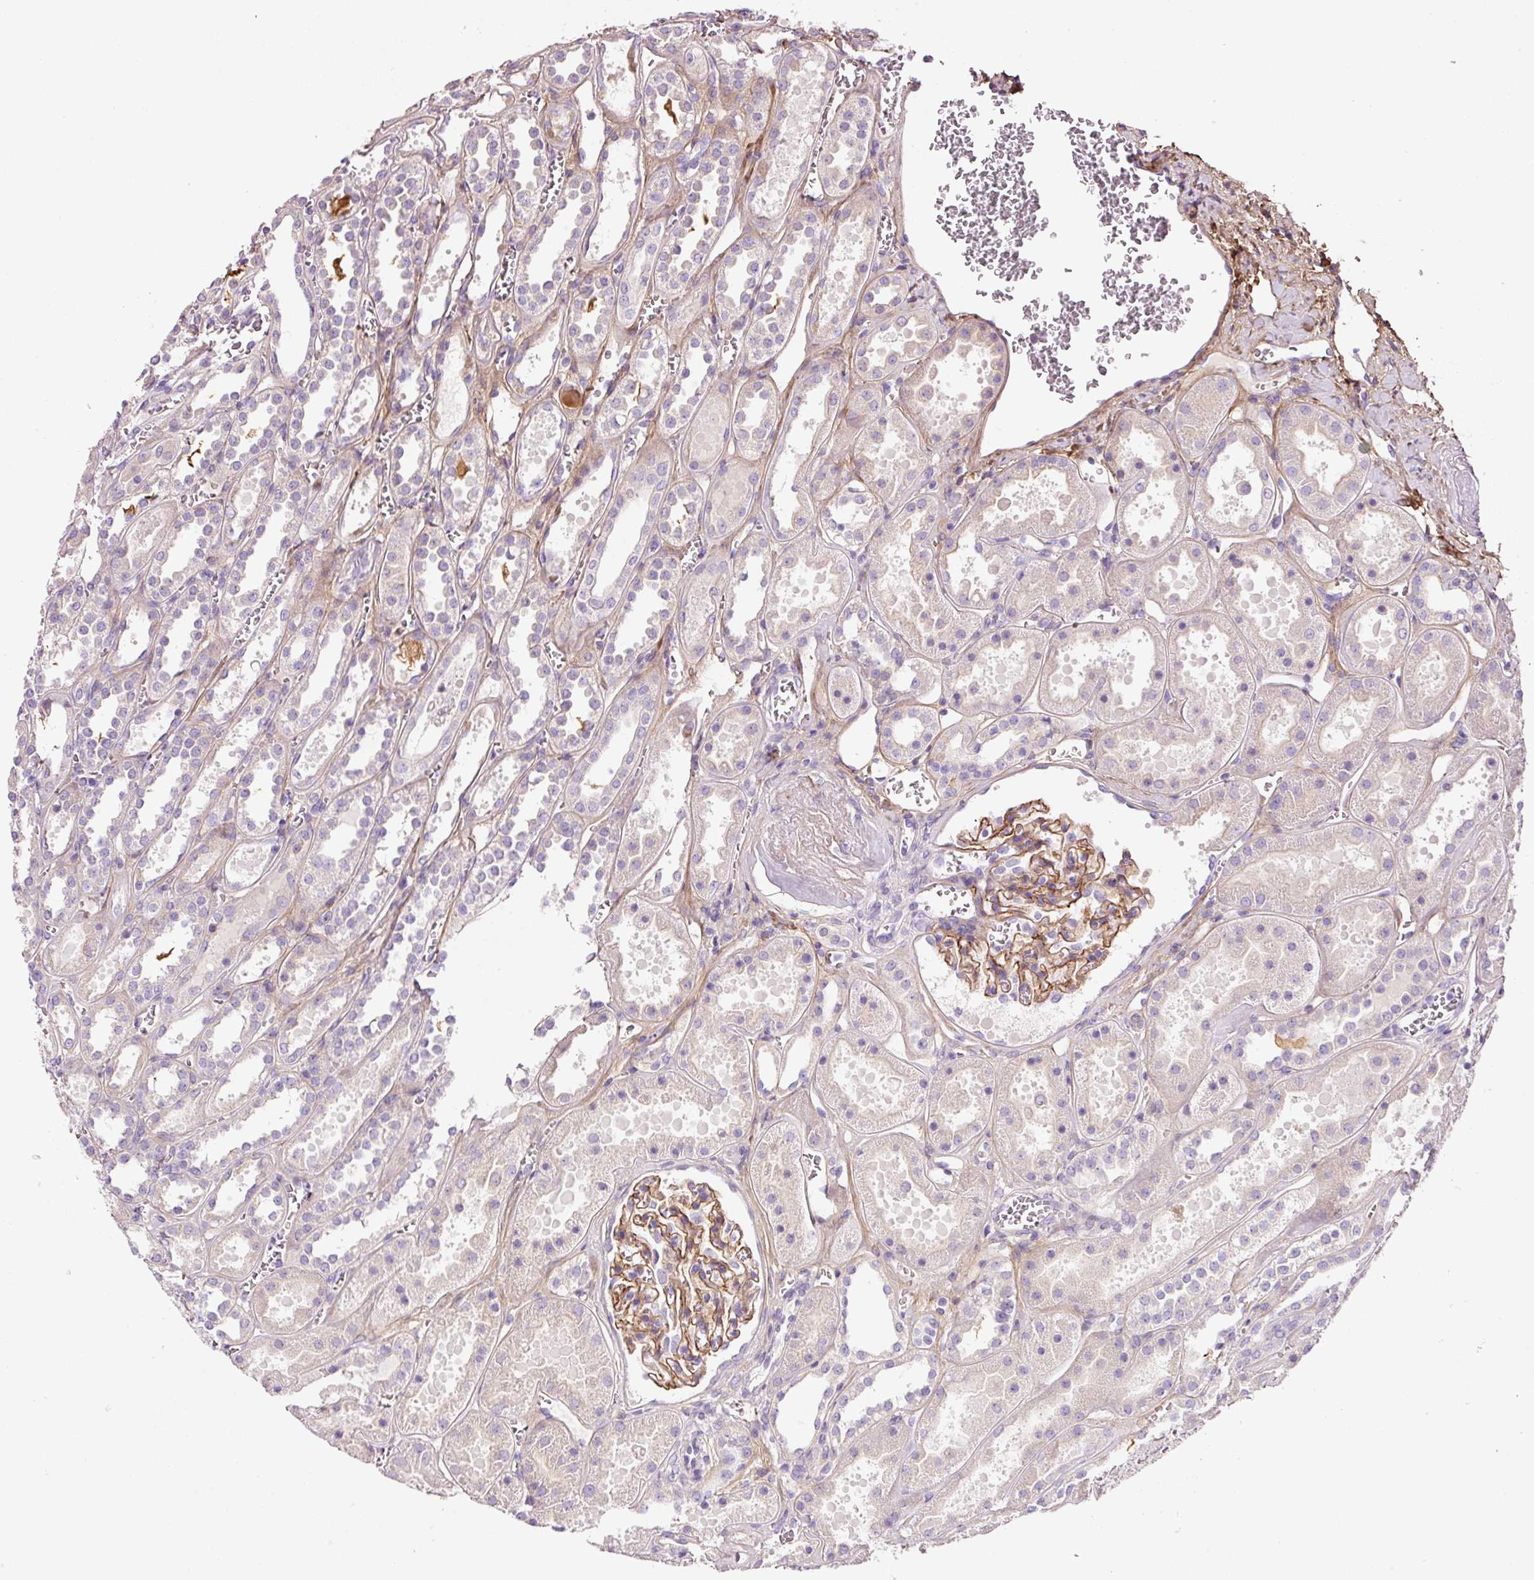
{"staining": {"intensity": "moderate", "quantity": "25%-75%", "location": "cytoplasmic/membranous"}, "tissue": "kidney", "cell_type": "Cells in glomeruli", "image_type": "normal", "snomed": [{"axis": "morphology", "description": "Normal tissue, NOS"}, {"axis": "topography", "description": "Kidney"}], "caption": "High-power microscopy captured an immunohistochemistry histopathology image of benign kidney, revealing moderate cytoplasmic/membranous expression in approximately 25%-75% of cells in glomeruli.", "gene": "SOS2", "patient": {"sex": "female", "age": 41}}